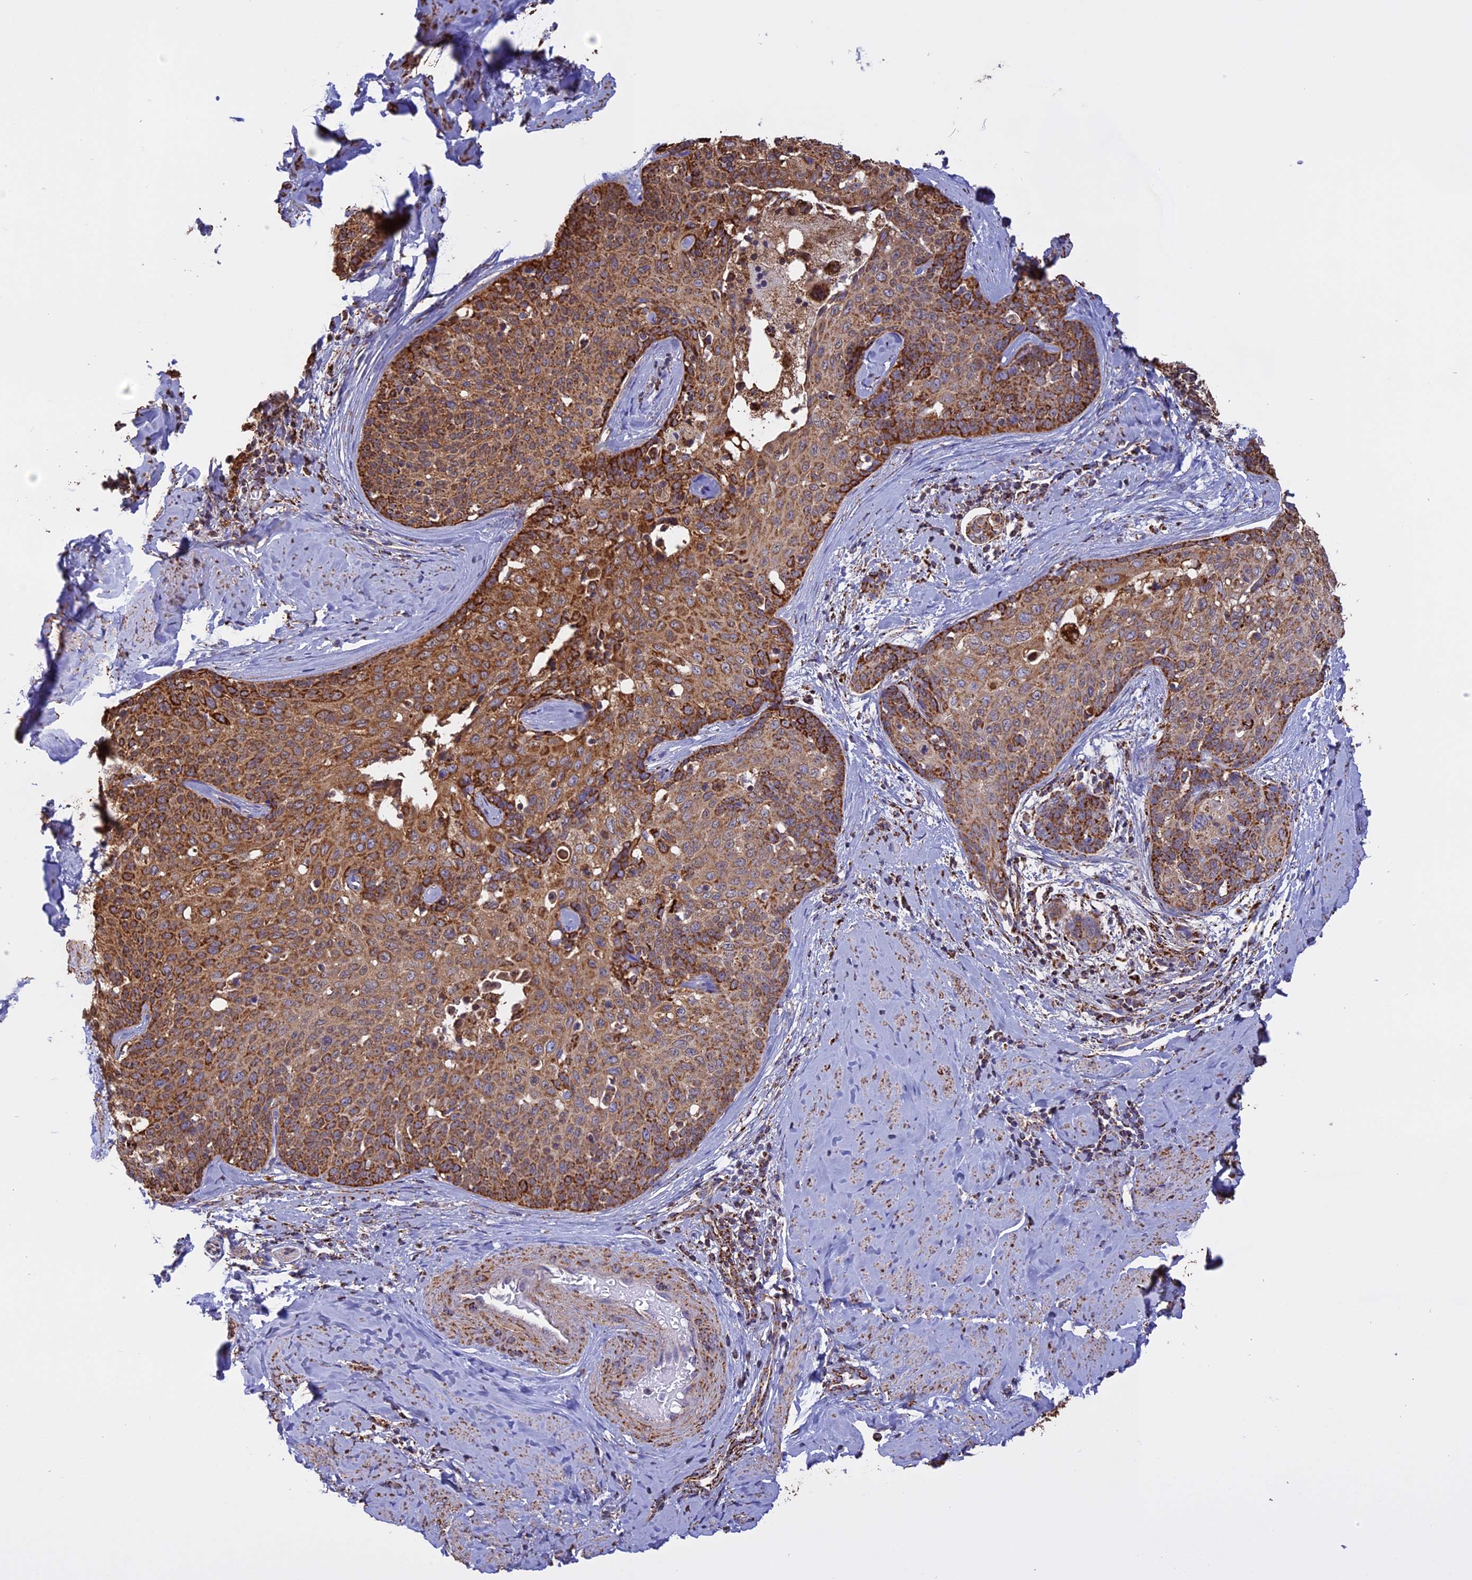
{"staining": {"intensity": "moderate", "quantity": ">75%", "location": "cytoplasmic/membranous"}, "tissue": "cervical cancer", "cell_type": "Tumor cells", "image_type": "cancer", "snomed": [{"axis": "morphology", "description": "Squamous cell carcinoma, NOS"}, {"axis": "topography", "description": "Cervix"}], "caption": "A brown stain shows moderate cytoplasmic/membranous positivity of a protein in cervical cancer tumor cells. (DAB = brown stain, brightfield microscopy at high magnification).", "gene": "KCNG1", "patient": {"sex": "female", "age": 50}}